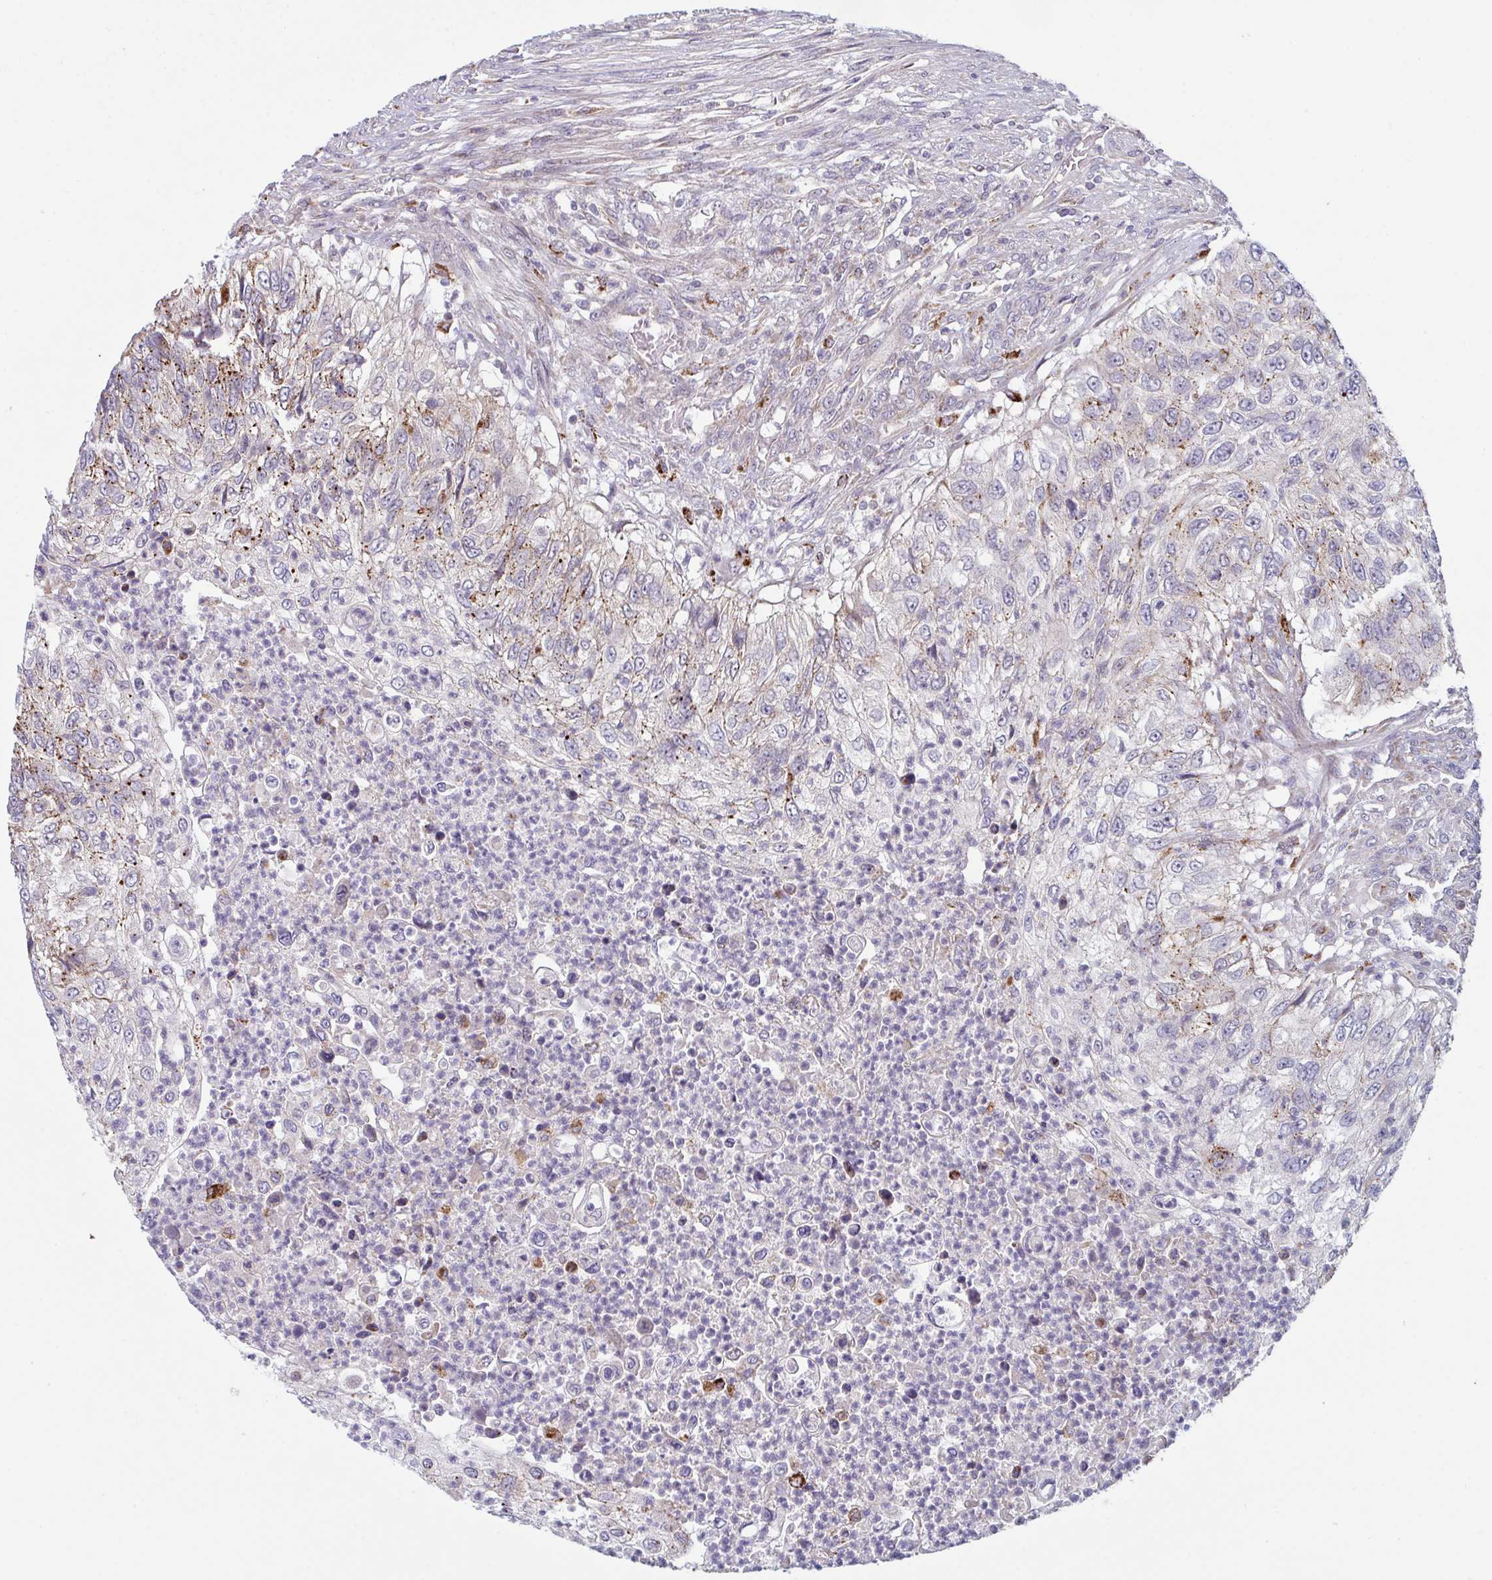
{"staining": {"intensity": "weak", "quantity": "25%-75%", "location": "cytoplasmic/membranous"}, "tissue": "urothelial cancer", "cell_type": "Tumor cells", "image_type": "cancer", "snomed": [{"axis": "morphology", "description": "Urothelial carcinoma, High grade"}, {"axis": "topography", "description": "Urinary bladder"}], "caption": "Immunohistochemistry (DAB) staining of urothelial carcinoma (high-grade) reveals weak cytoplasmic/membranous protein staining in approximately 25%-75% of tumor cells.", "gene": "XAF1", "patient": {"sex": "female", "age": 60}}